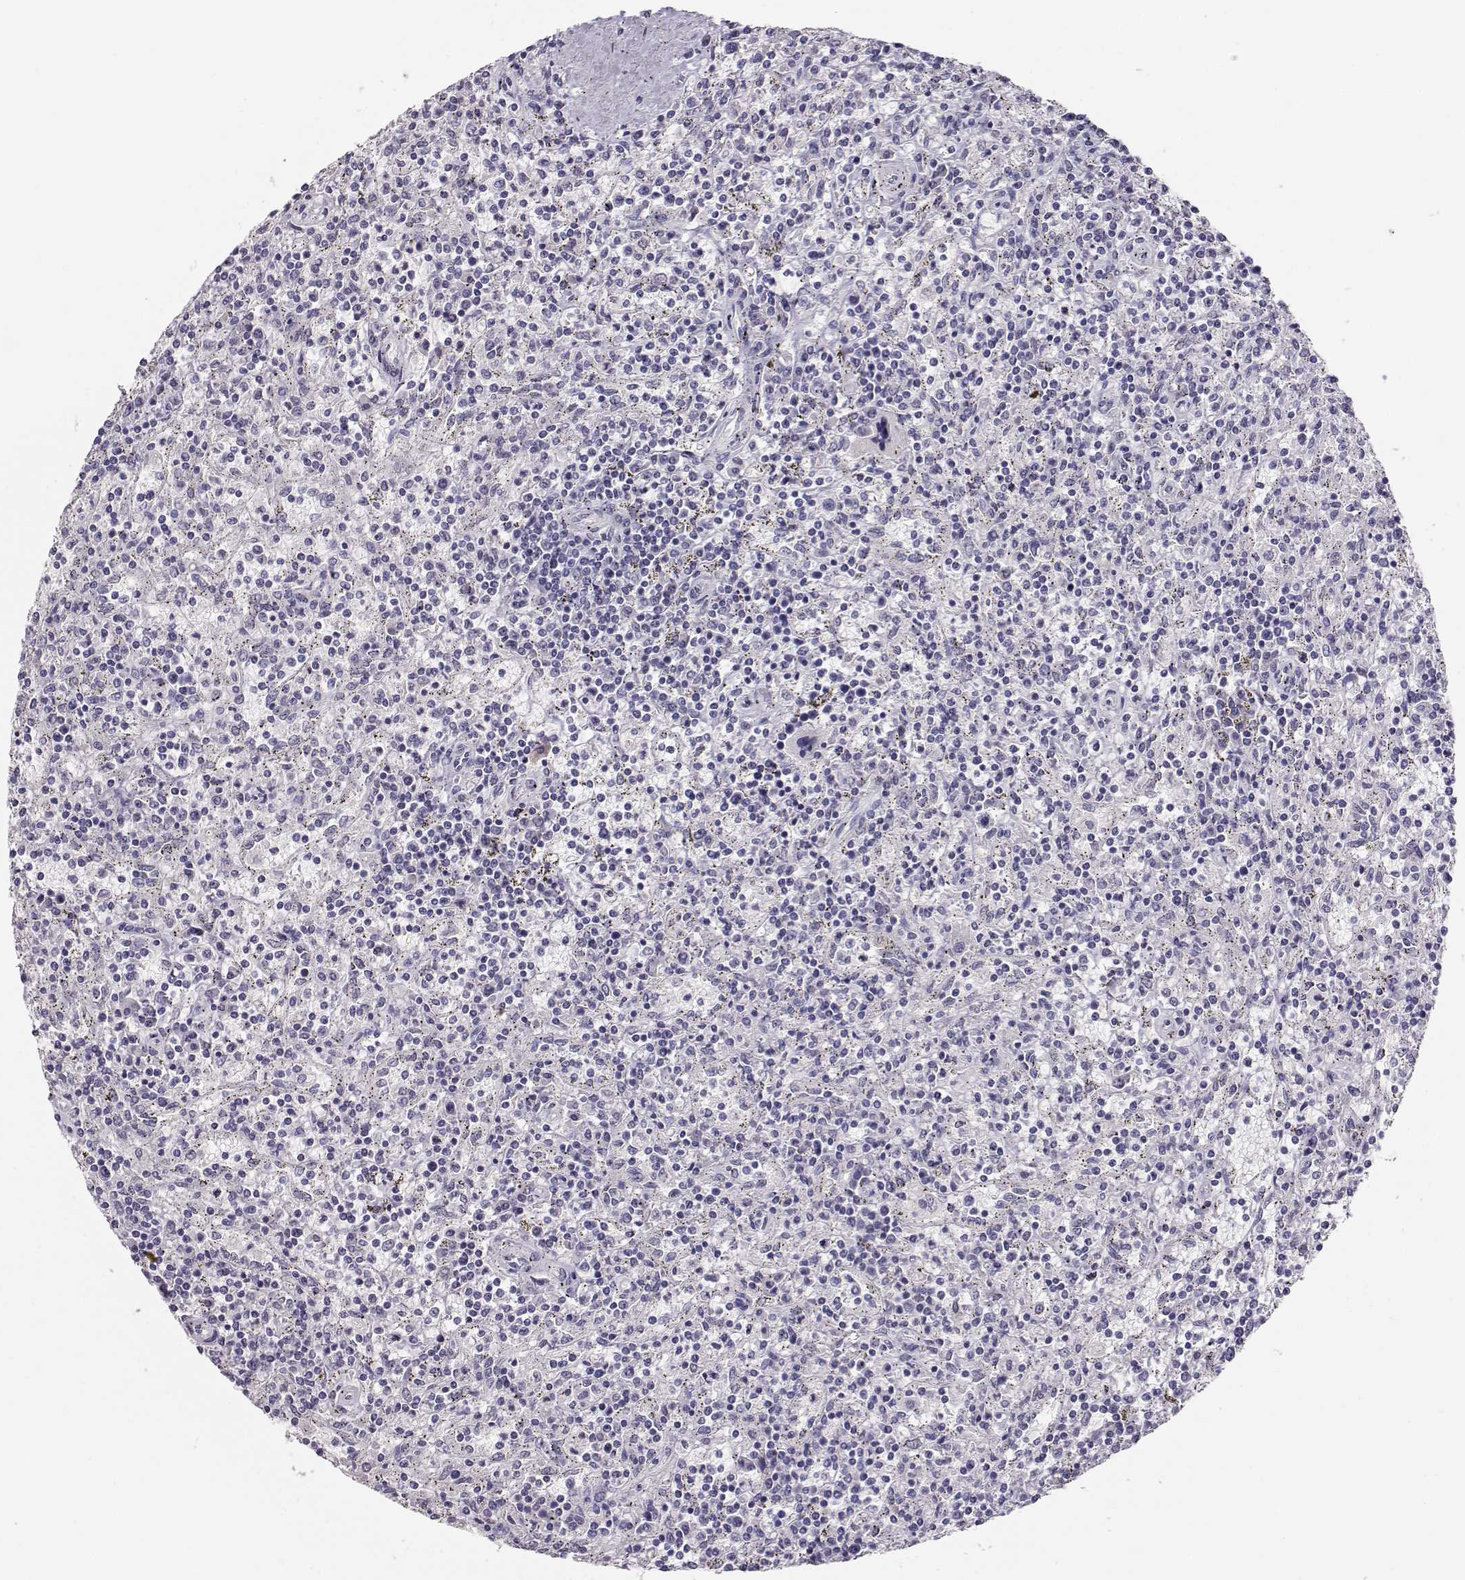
{"staining": {"intensity": "negative", "quantity": "none", "location": "none"}, "tissue": "lymphoma", "cell_type": "Tumor cells", "image_type": "cancer", "snomed": [{"axis": "morphology", "description": "Malignant lymphoma, non-Hodgkin's type, Low grade"}, {"axis": "topography", "description": "Spleen"}], "caption": "High power microscopy image of an immunohistochemistry histopathology image of lymphoma, revealing no significant expression in tumor cells. (Brightfield microscopy of DAB (3,3'-diaminobenzidine) IHC at high magnification).", "gene": "MAGEC1", "patient": {"sex": "male", "age": 62}}